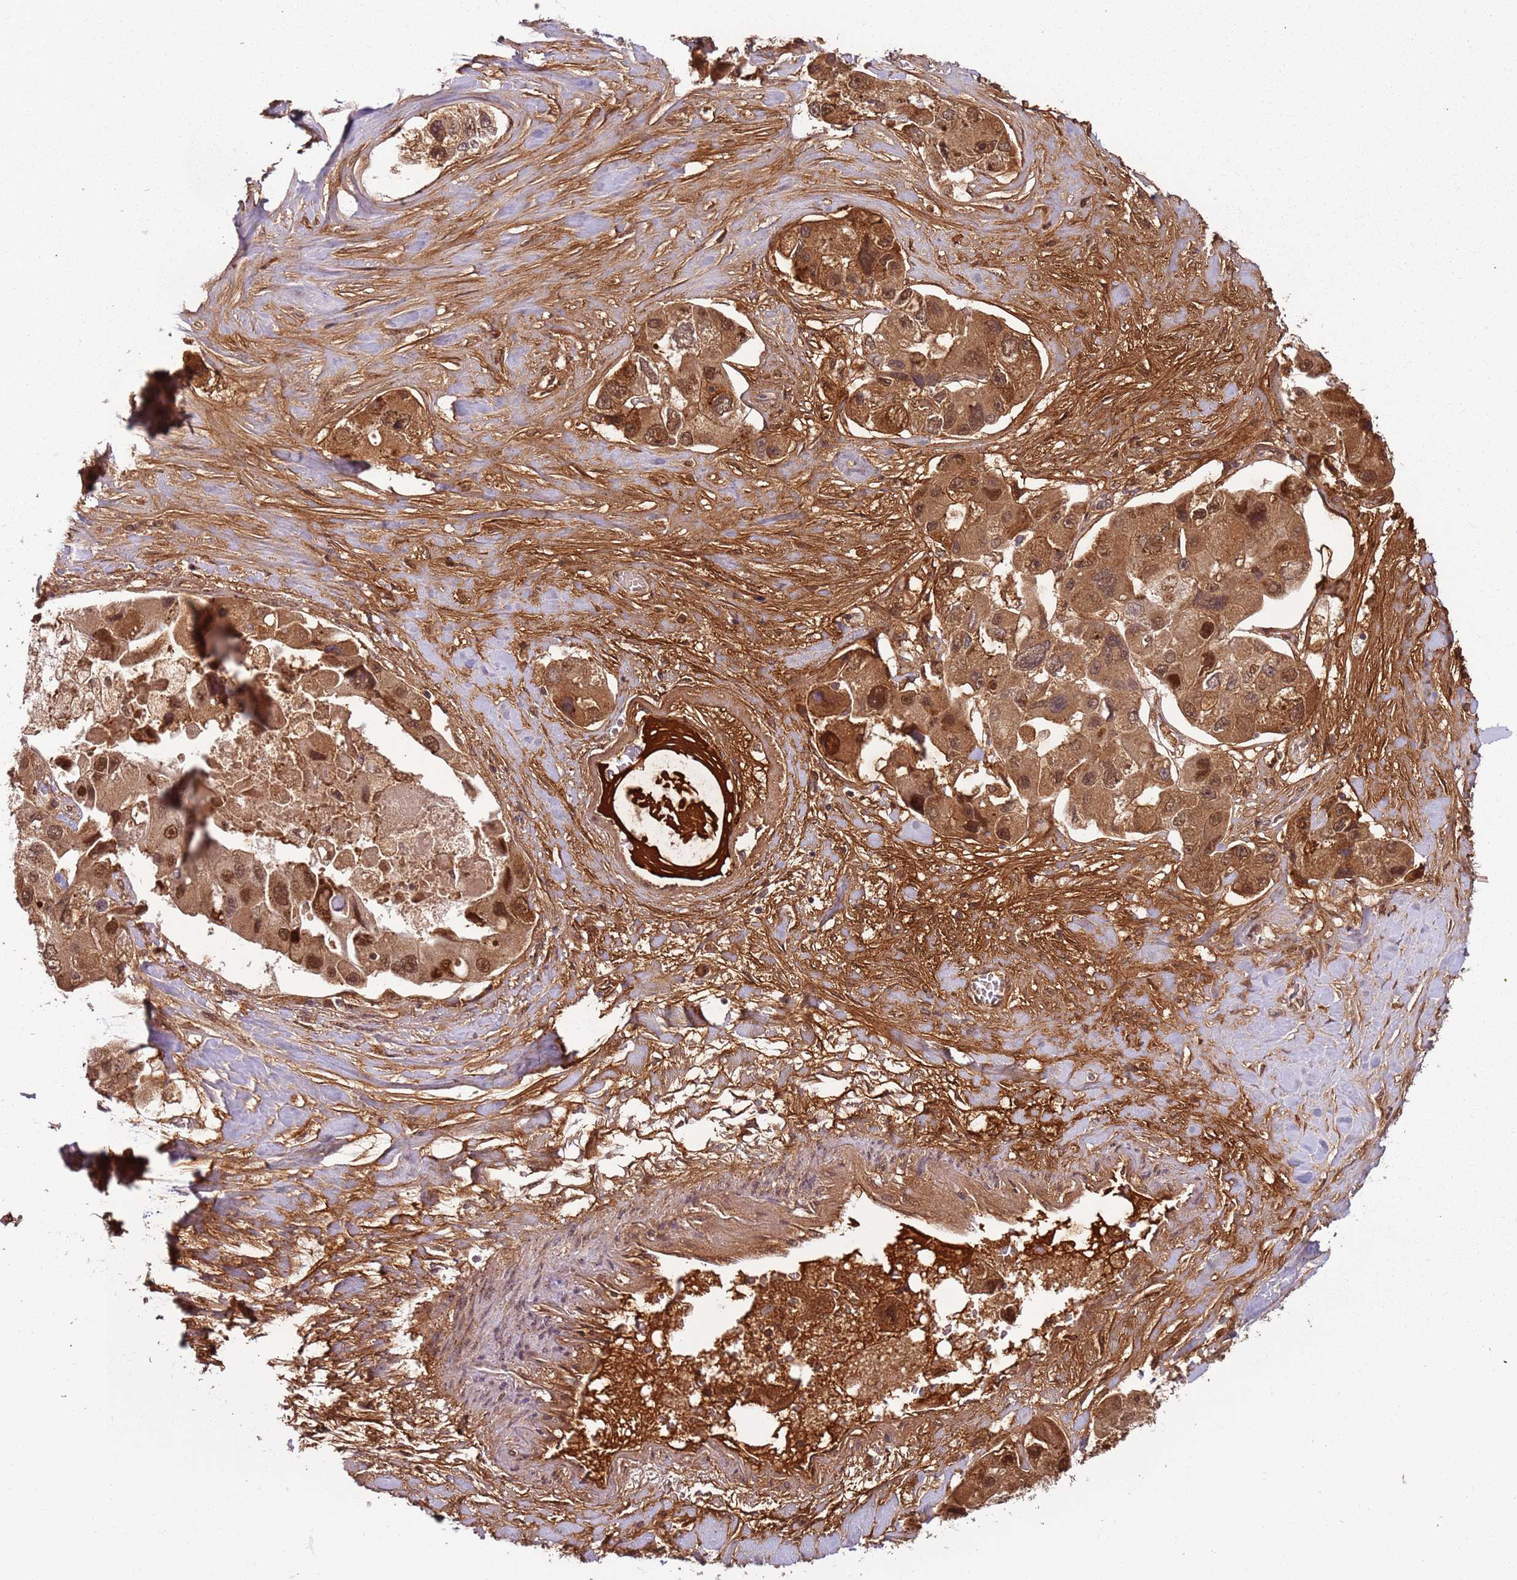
{"staining": {"intensity": "moderate", "quantity": ">75%", "location": "cytoplasmic/membranous,nuclear"}, "tissue": "lung cancer", "cell_type": "Tumor cells", "image_type": "cancer", "snomed": [{"axis": "morphology", "description": "Adenocarcinoma, NOS"}, {"axis": "topography", "description": "Lung"}], "caption": "The immunohistochemical stain labels moderate cytoplasmic/membranous and nuclear expression in tumor cells of lung cancer (adenocarcinoma) tissue.", "gene": "POLR3H", "patient": {"sex": "female", "age": 54}}